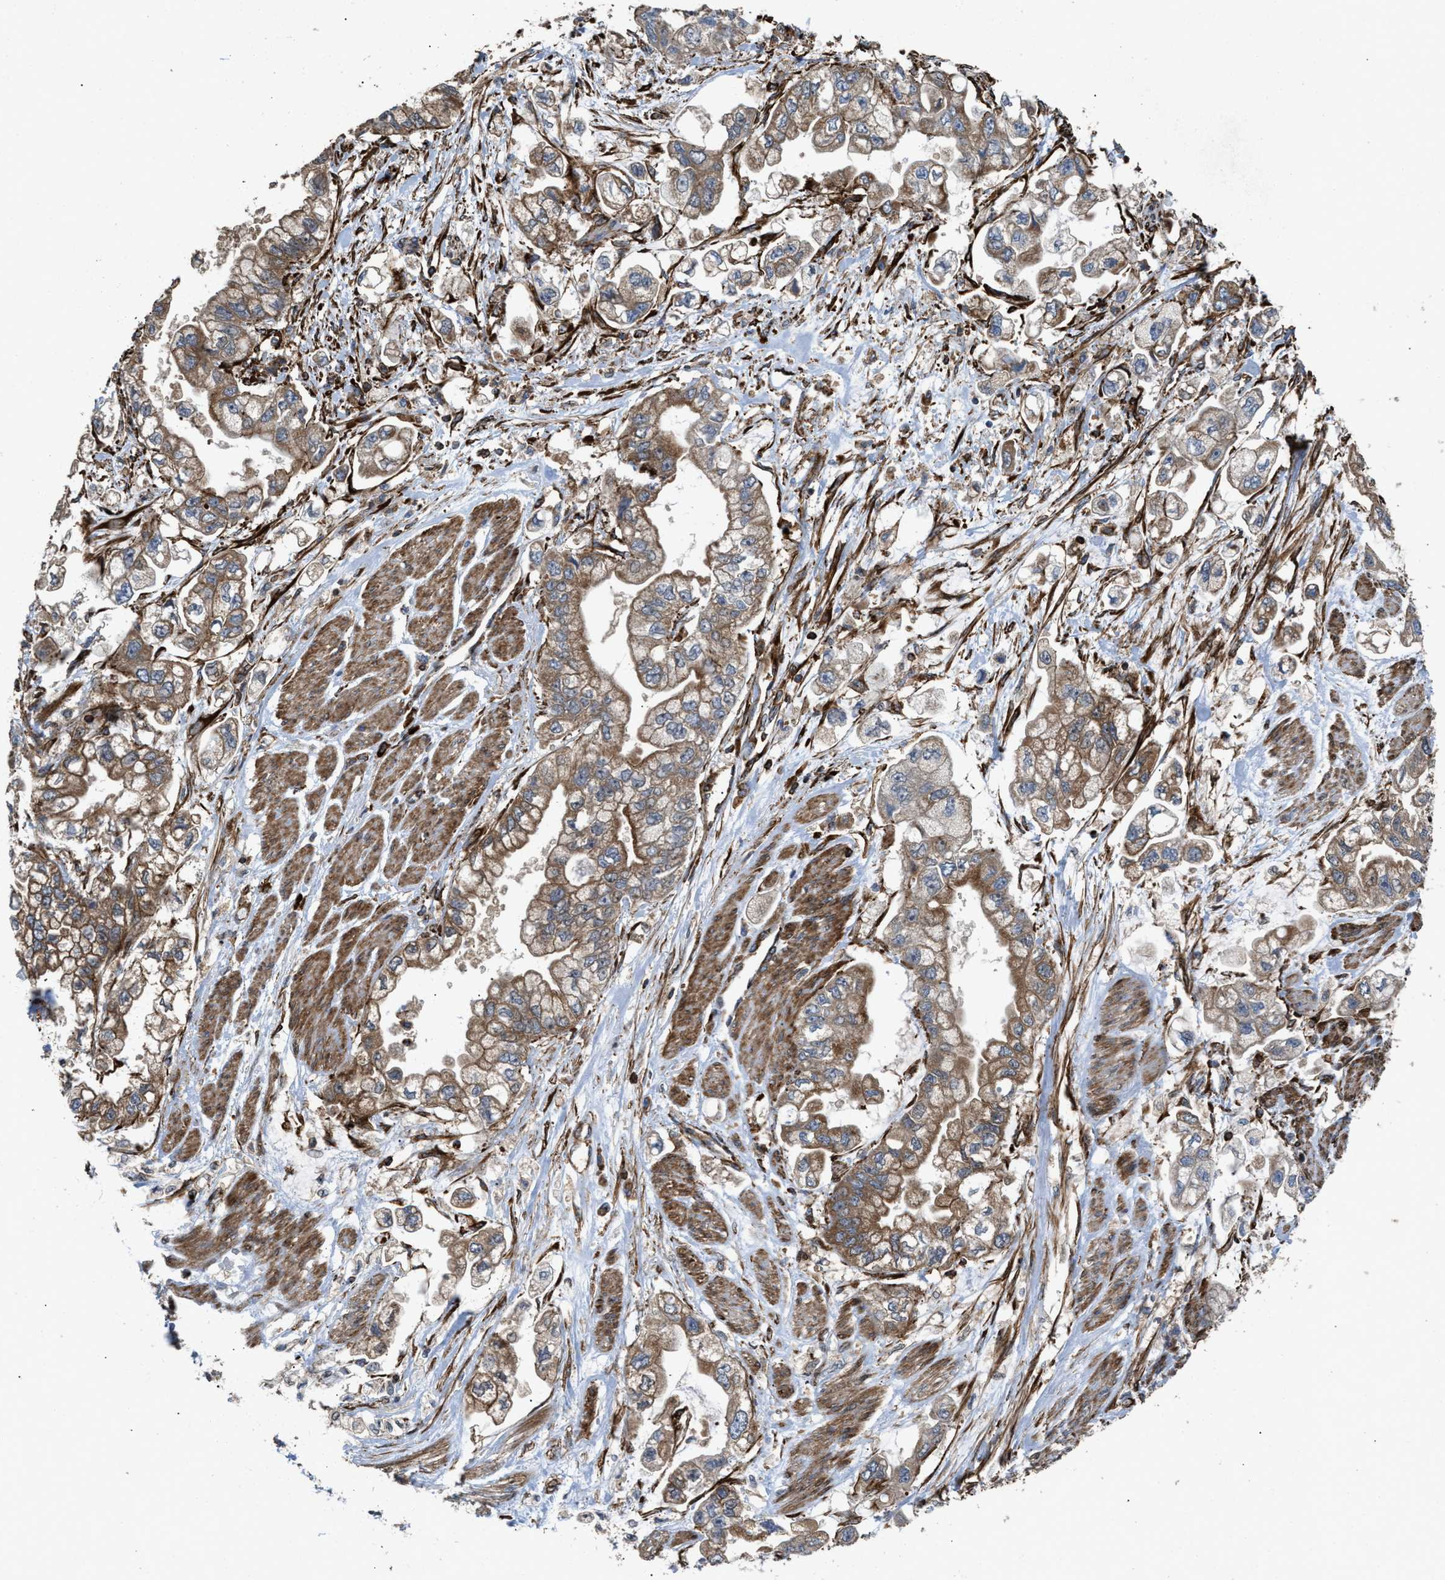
{"staining": {"intensity": "moderate", "quantity": ">75%", "location": "cytoplasmic/membranous"}, "tissue": "stomach cancer", "cell_type": "Tumor cells", "image_type": "cancer", "snomed": [{"axis": "morphology", "description": "Normal tissue, NOS"}, {"axis": "morphology", "description": "Adenocarcinoma, NOS"}, {"axis": "topography", "description": "Stomach"}], "caption": "Protein analysis of stomach cancer tissue reveals moderate cytoplasmic/membranous expression in approximately >75% of tumor cells. The protein is shown in brown color, while the nuclei are stained blue.", "gene": "EGLN1", "patient": {"sex": "male", "age": 62}}